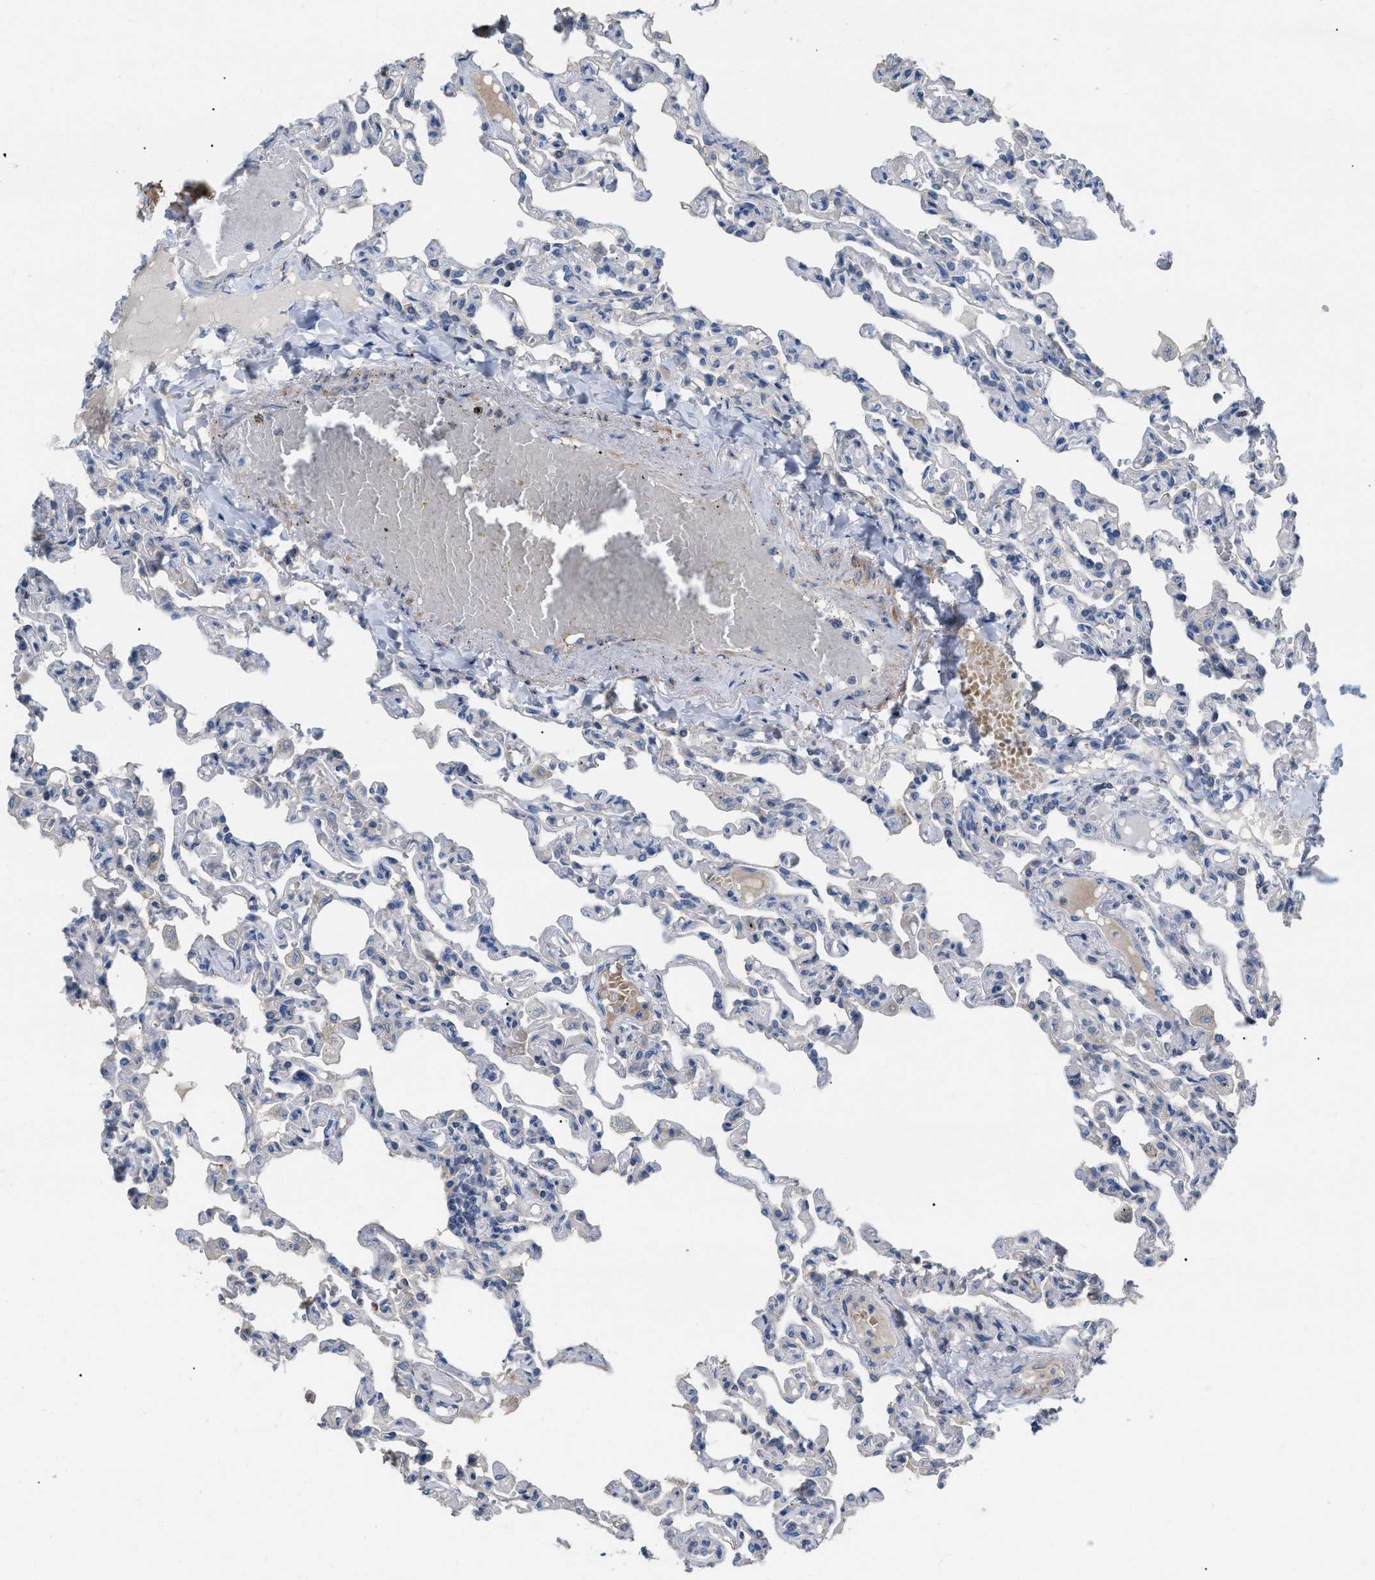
{"staining": {"intensity": "negative", "quantity": "none", "location": "none"}, "tissue": "lung", "cell_type": "Alveolar cells", "image_type": "normal", "snomed": [{"axis": "morphology", "description": "Normal tissue, NOS"}, {"axis": "topography", "description": "Lung"}], "caption": "Immunohistochemistry of unremarkable human lung exhibits no positivity in alveolar cells.", "gene": "DHX58", "patient": {"sex": "male", "age": 21}}